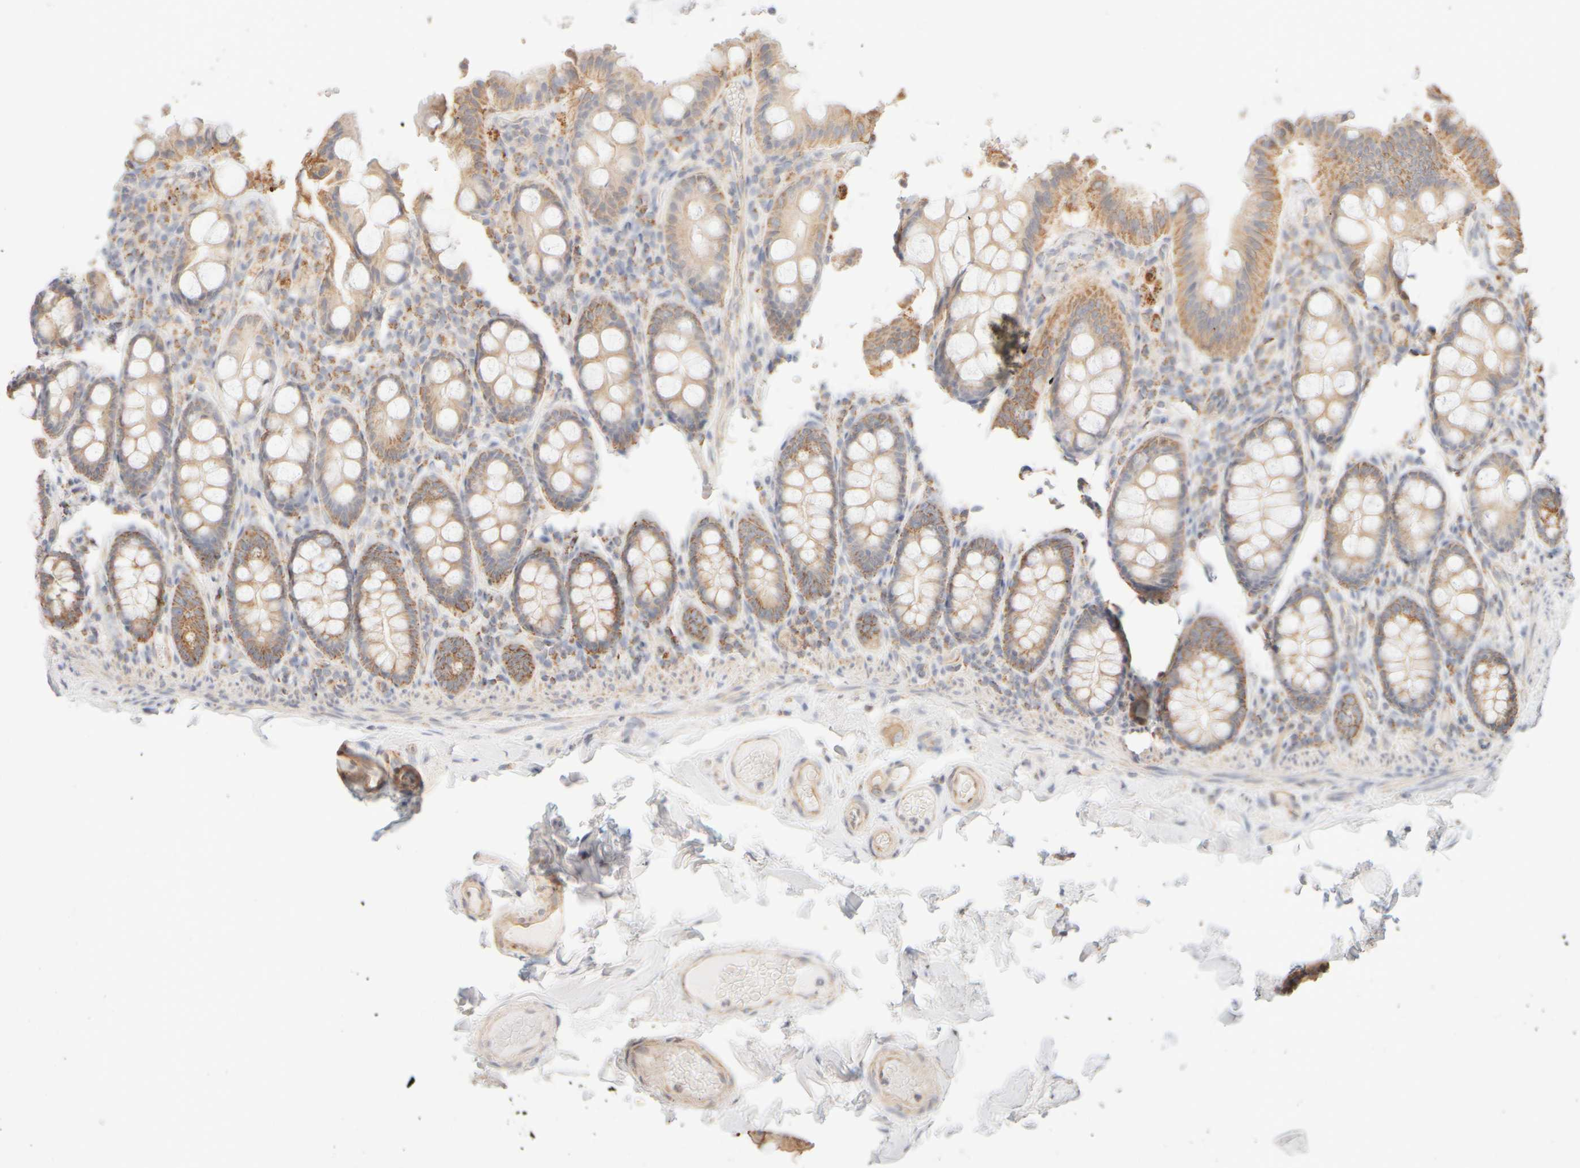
{"staining": {"intensity": "weak", "quantity": ">75%", "location": "cytoplasmic/membranous"}, "tissue": "colon", "cell_type": "Endothelial cells", "image_type": "normal", "snomed": [{"axis": "morphology", "description": "Normal tissue, NOS"}, {"axis": "topography", "description": "Colon"}, {"axis": "topography", "description": "Peripheral nerve tissue"}], "caption": "A photomicrograph showing weak cytoplasmic/membranous staining in approximately >75% of endothelial cells in normal colon, as visualized by brown immunohistochemical staining.", "gene": "APBB2", "patient": {"sex": "female", "age": 61}}